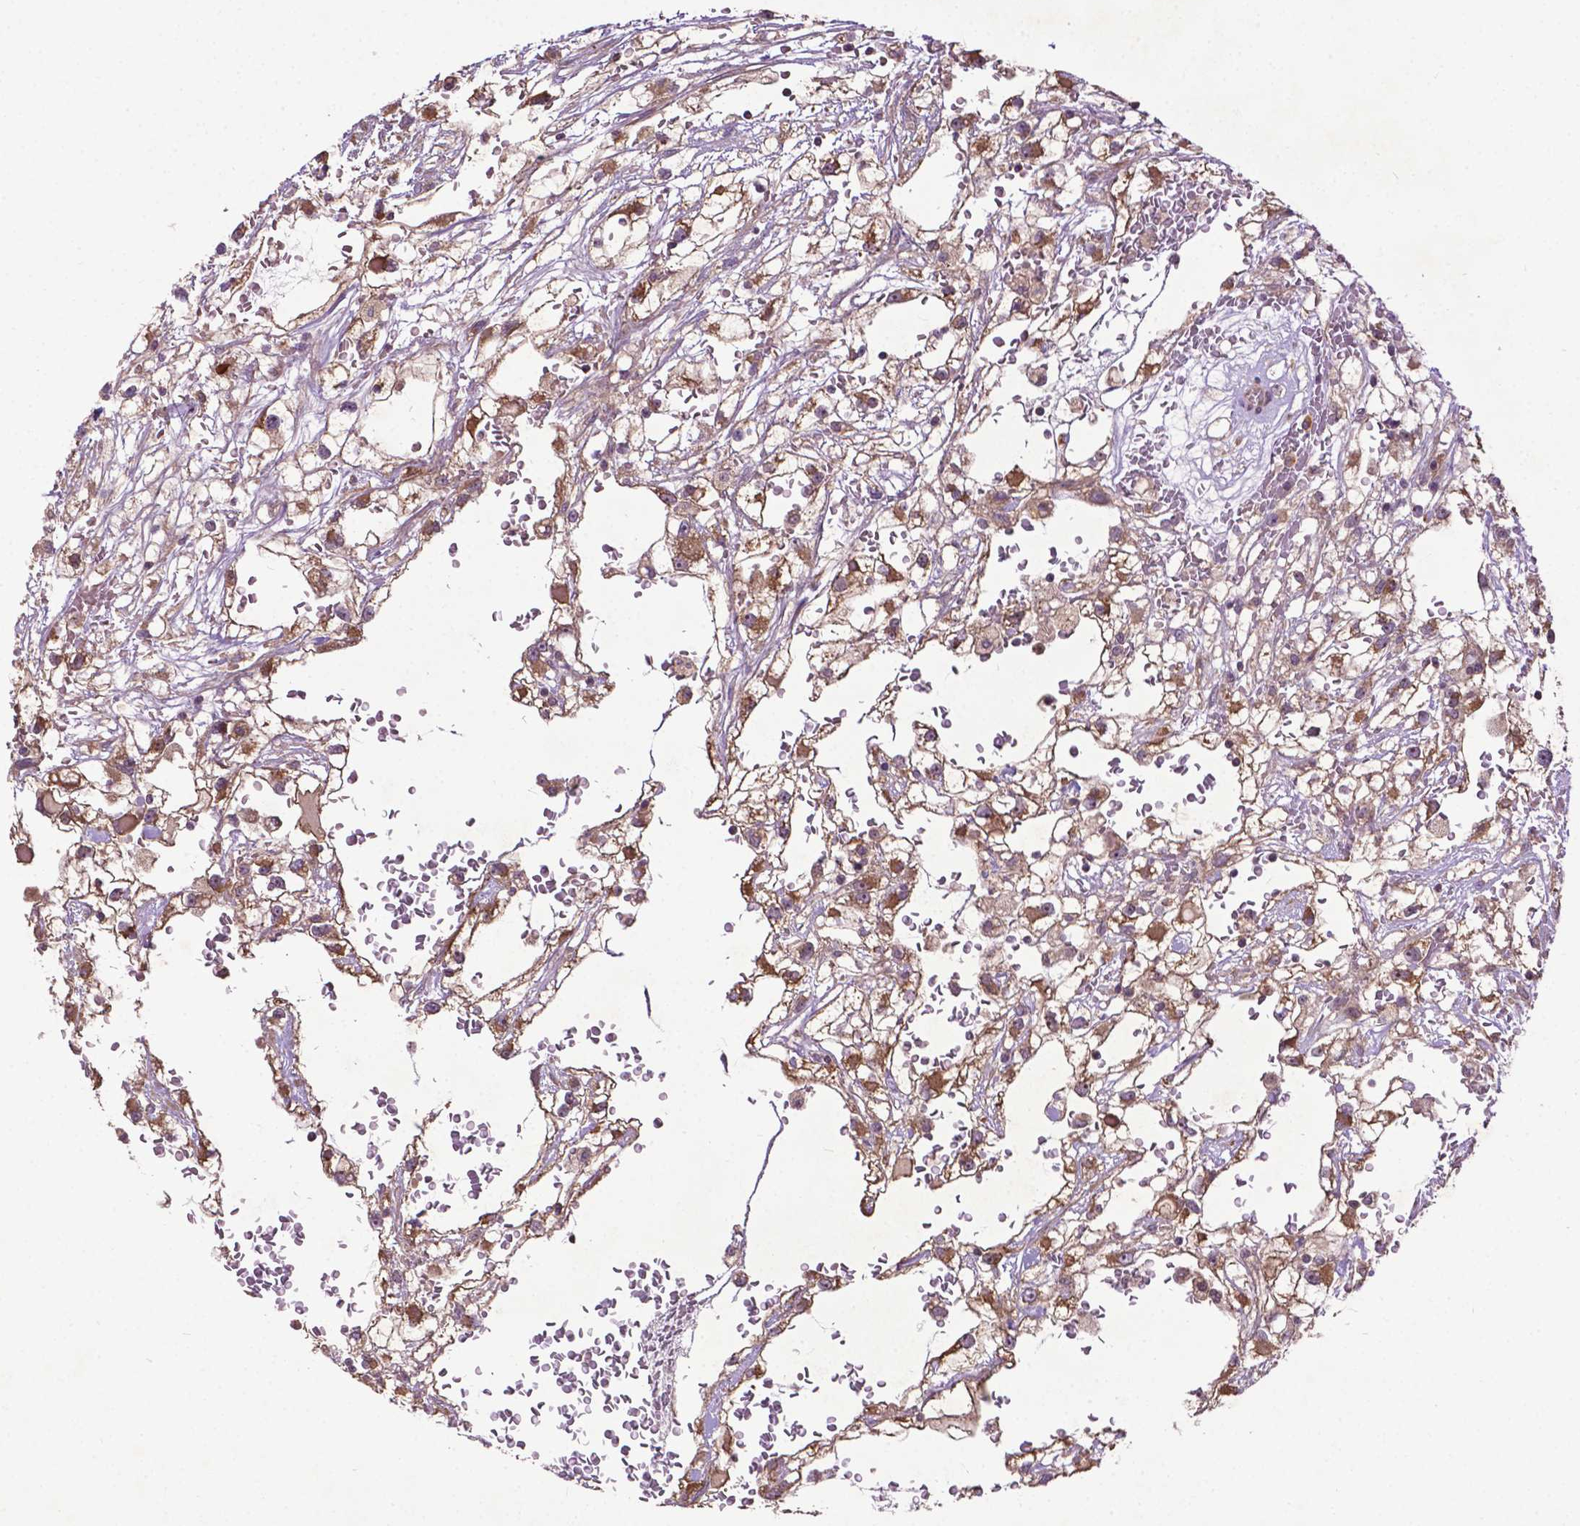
{"staining": {"intensity": "moderate", "quantity": ">75%", "location": "cytoplasmic/membranous,nuclear"}, "tissue": "renal cancer", "cell_type": "Tumor cells", "image_type": "cancer", "snomed": [{"axis": "morphology", "description": "Adenocarcinoma, NOS"}, {"axis": "topography", "description": "Kidney"}], "caption": "Adenocarcinoma (renal) was stained to show a protein in brown. There is medium levels of moderate cytoplasmic/membranous and nuclear expression in approximately >75% of tumor cells.", "gene": "PARP3", "patient": {"sex": "male", "age": 59}}